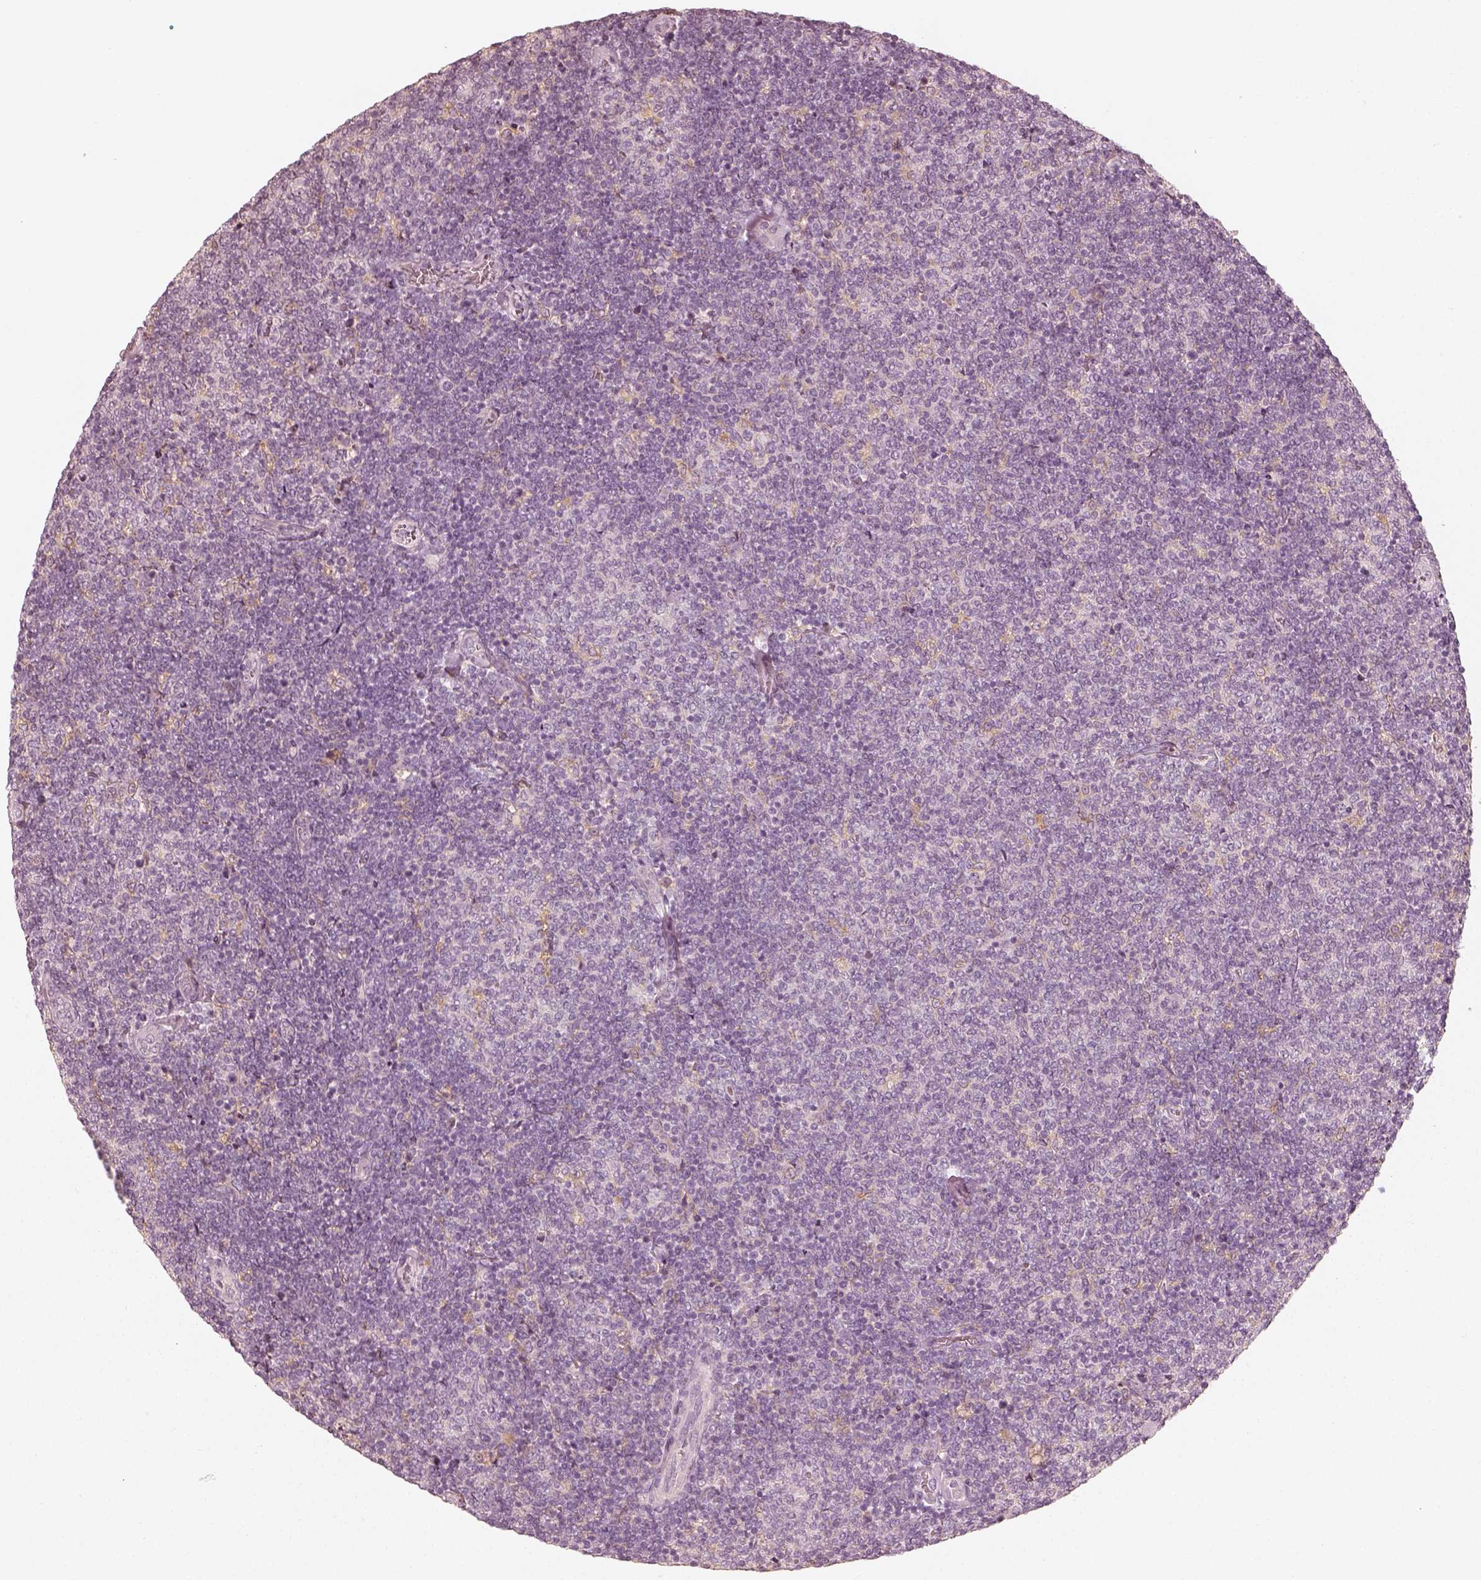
{"staining": {"intensity": "negative", "quantity": "none", "location": "none"}, "tissue": "lymphoma", "cell_type": "Tumor cells", "image_type": "cancer", "snomed": [{"axis": "morphology", "description": "Malignant lymphoma, non-Hodgkin's type, Low grade"}, {"axis": "topography", "description": "Lymph node"}], "caption": "Tumor cells show no significant staining in malignant lymphoma, non-Hodgkin's type (low-grade).", "gene": "FMNL2", "patient": {"sex": "male", "age": 52}}